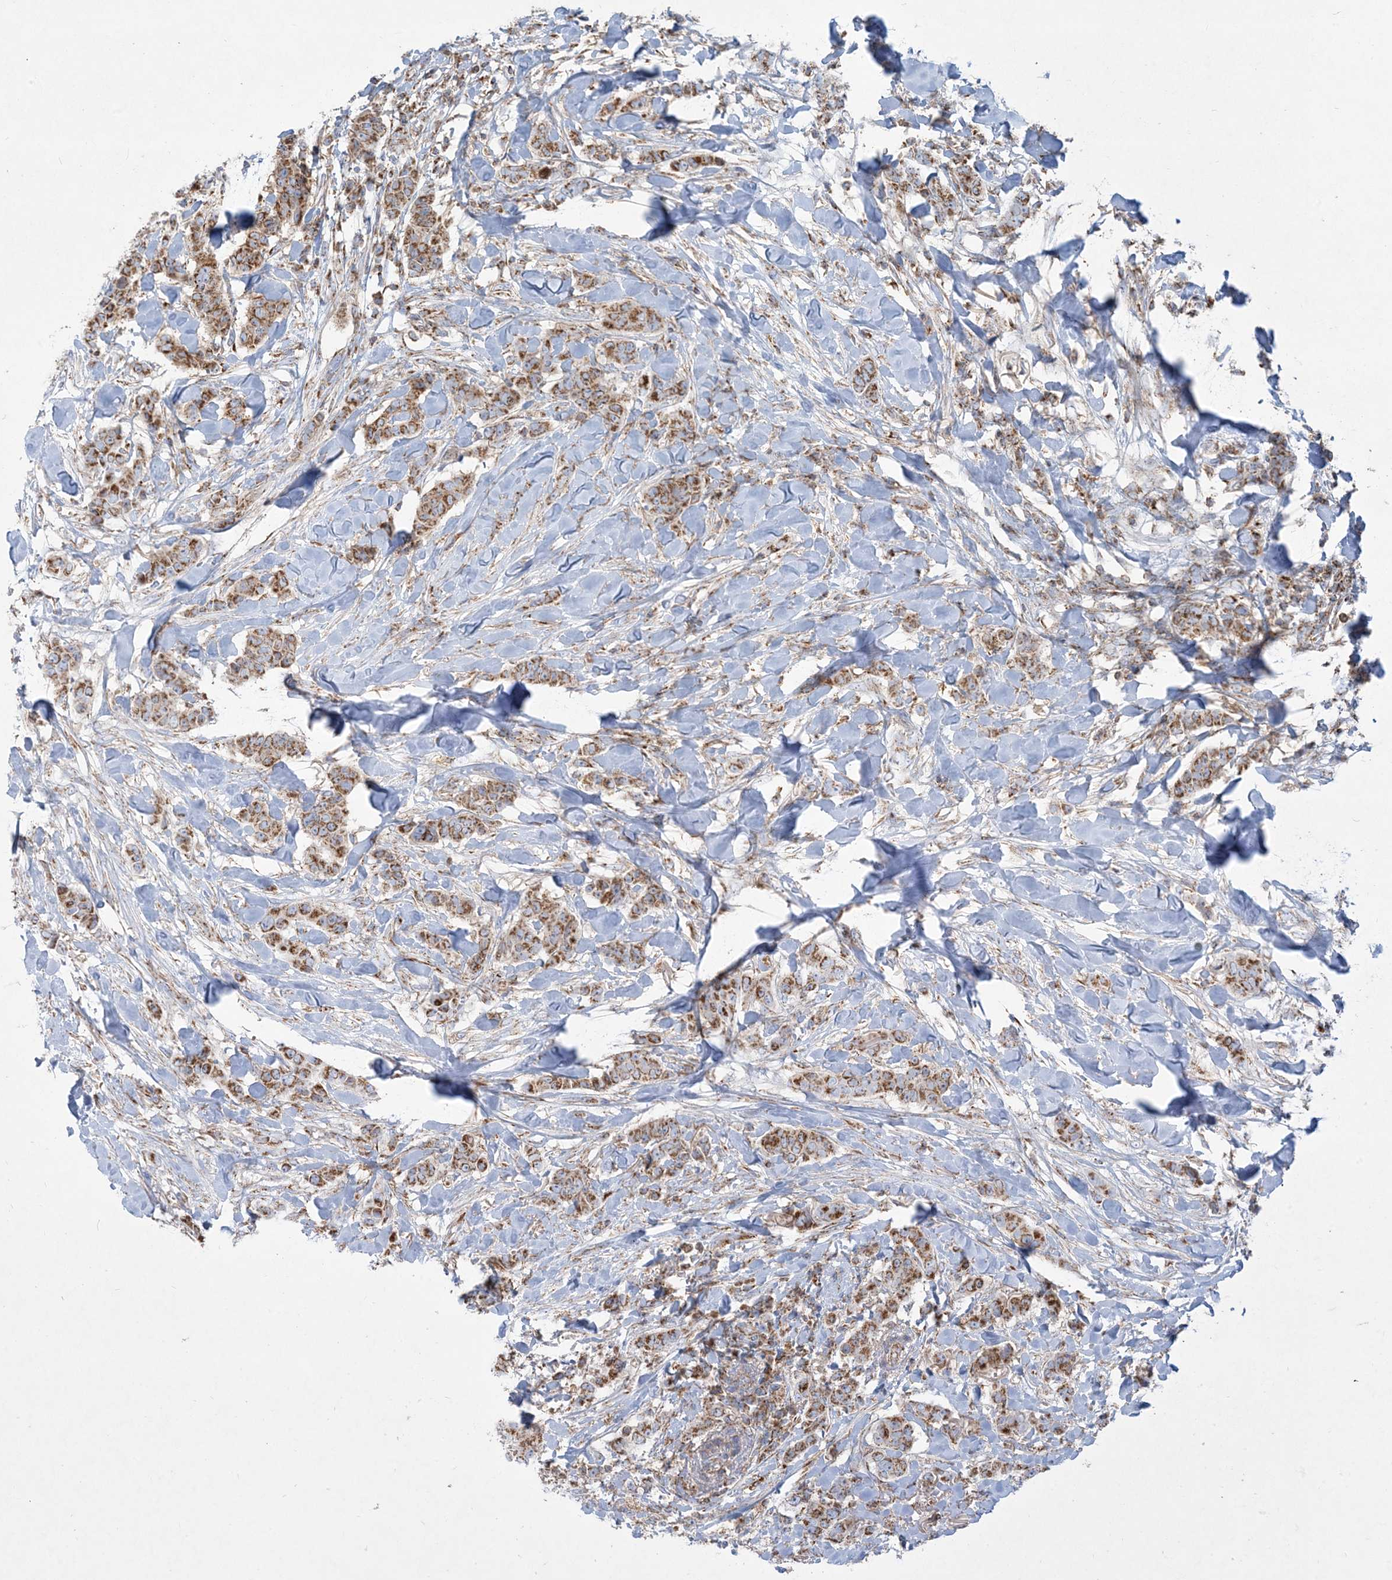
{"staining": {"intensity": "moderate", "quantity": ">75%", "location": "cytoplasmic/membranous"}, "tissue": "breast cancer", "cell_type": "Tumor cells", "image_type": "cancer", "snomed": [{"axis": "morphology", "description": "Duct carcinoma"}, {"axis": "topography", "description": "Breast"}], "caption": "Immunohistochemical staining of human breast cancer reveals medium levels of moderate cytoplasmic/membranous protein staining in about >75% of tumor cells.", "gene": "BEND4", "patient": {"sex": "female", "age": 40}}